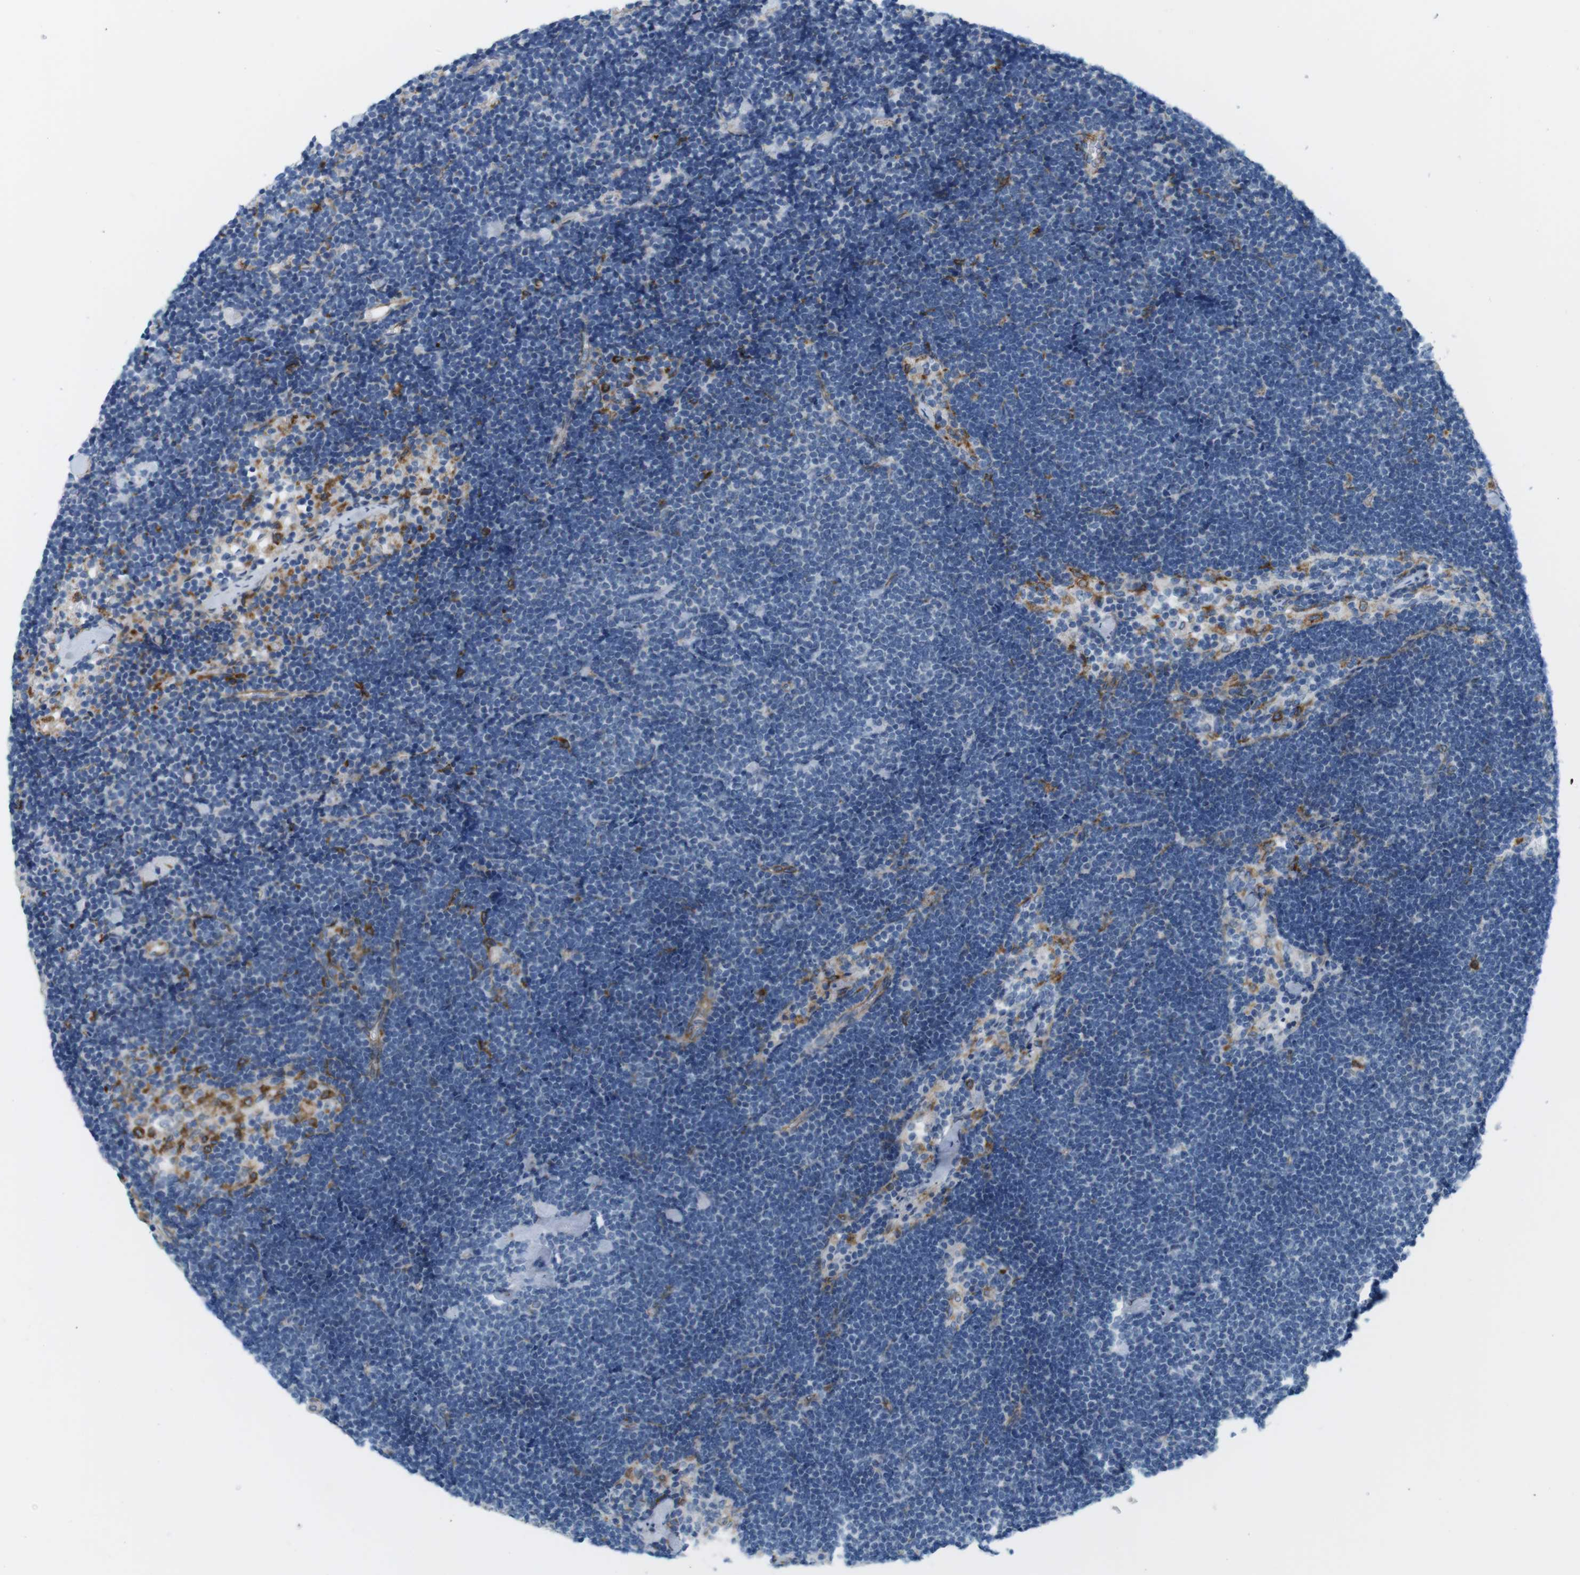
{"staining": {"intensity": "negative", "quantity": "none", "location": "none"}, "tissue": "lymph node", "cell_type": "Germinal center cells", "image_type": "normal", "snomed": [{"axis": "morphology", "description": "Normal tissue, NOS"}, {"axis": "topography", "description": "Lymph node"}], "caption": "Germinal center cells show no significant protein expression in unremarkable lymph node. (Brightfield microscopy of DAB (3,3'-diaminobenzidine) immunohistochemistry at high magnification).", "gene": "MYH9", "patient": {"sex": "male", "age": 63}}